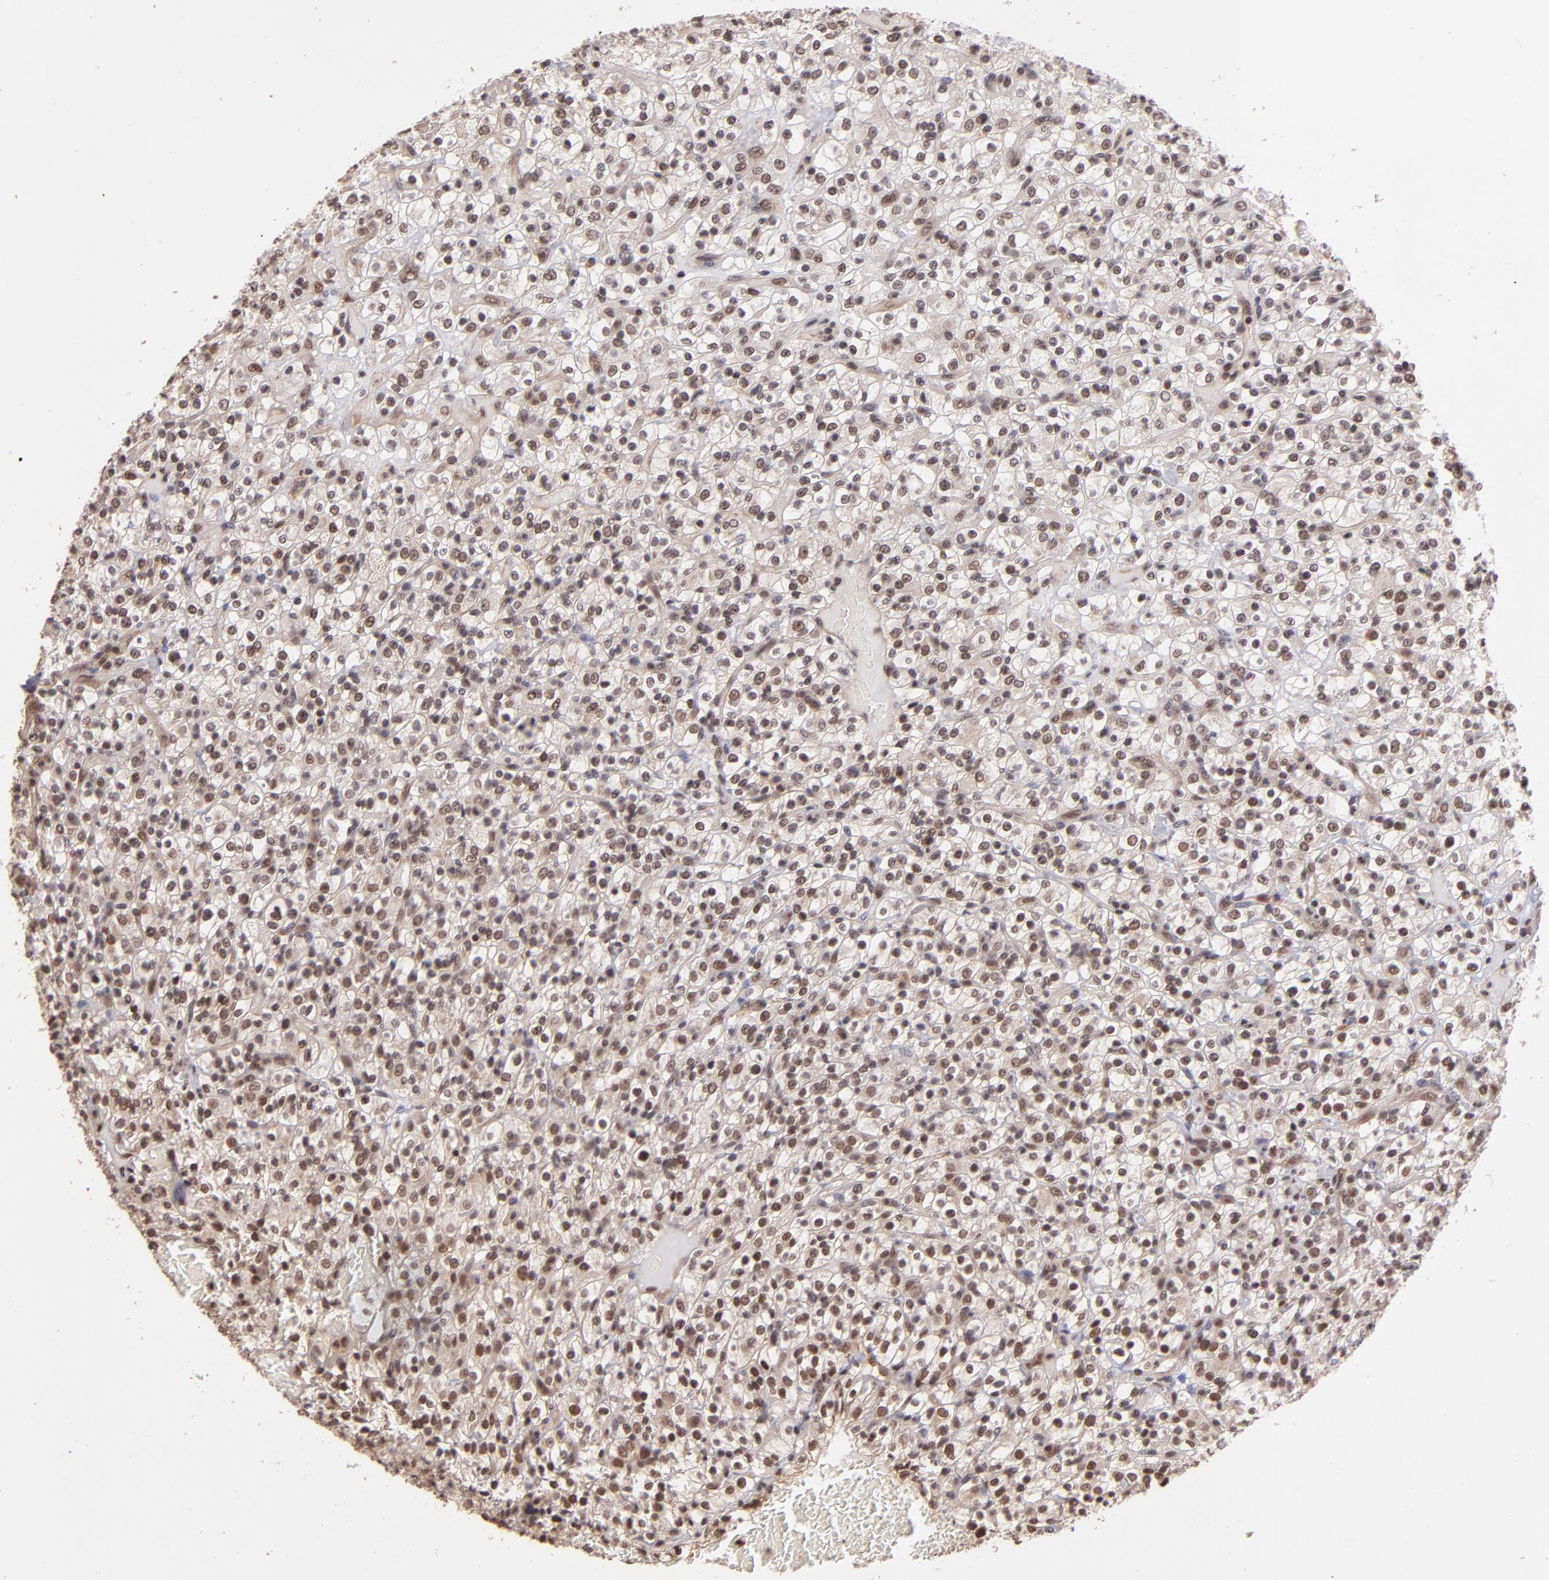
{"staining": {"intensity": "weak", "quantity": "25%-75%", "location": "nuclear"}, "tissue": "renal cancer", "cell_type": "Tumor cells", "image_type": "cancer", "snomed": [{"axis": "morphology", "description": "Normal tissue, NOS"}, {"axis": "morphology", "description": "Adenocarcinoma, NOS"}, {"axis": "topography", "description": "Kidney"}], "caption": "This histopathology image shows immunohistochemistry staining of human renal cancer (adenocarcinoma), with low weak nuclear positivity in about 25%-75% of tumor cells.", "gene": "TERF2", "patient": {"sex": "female", "age": 72}}